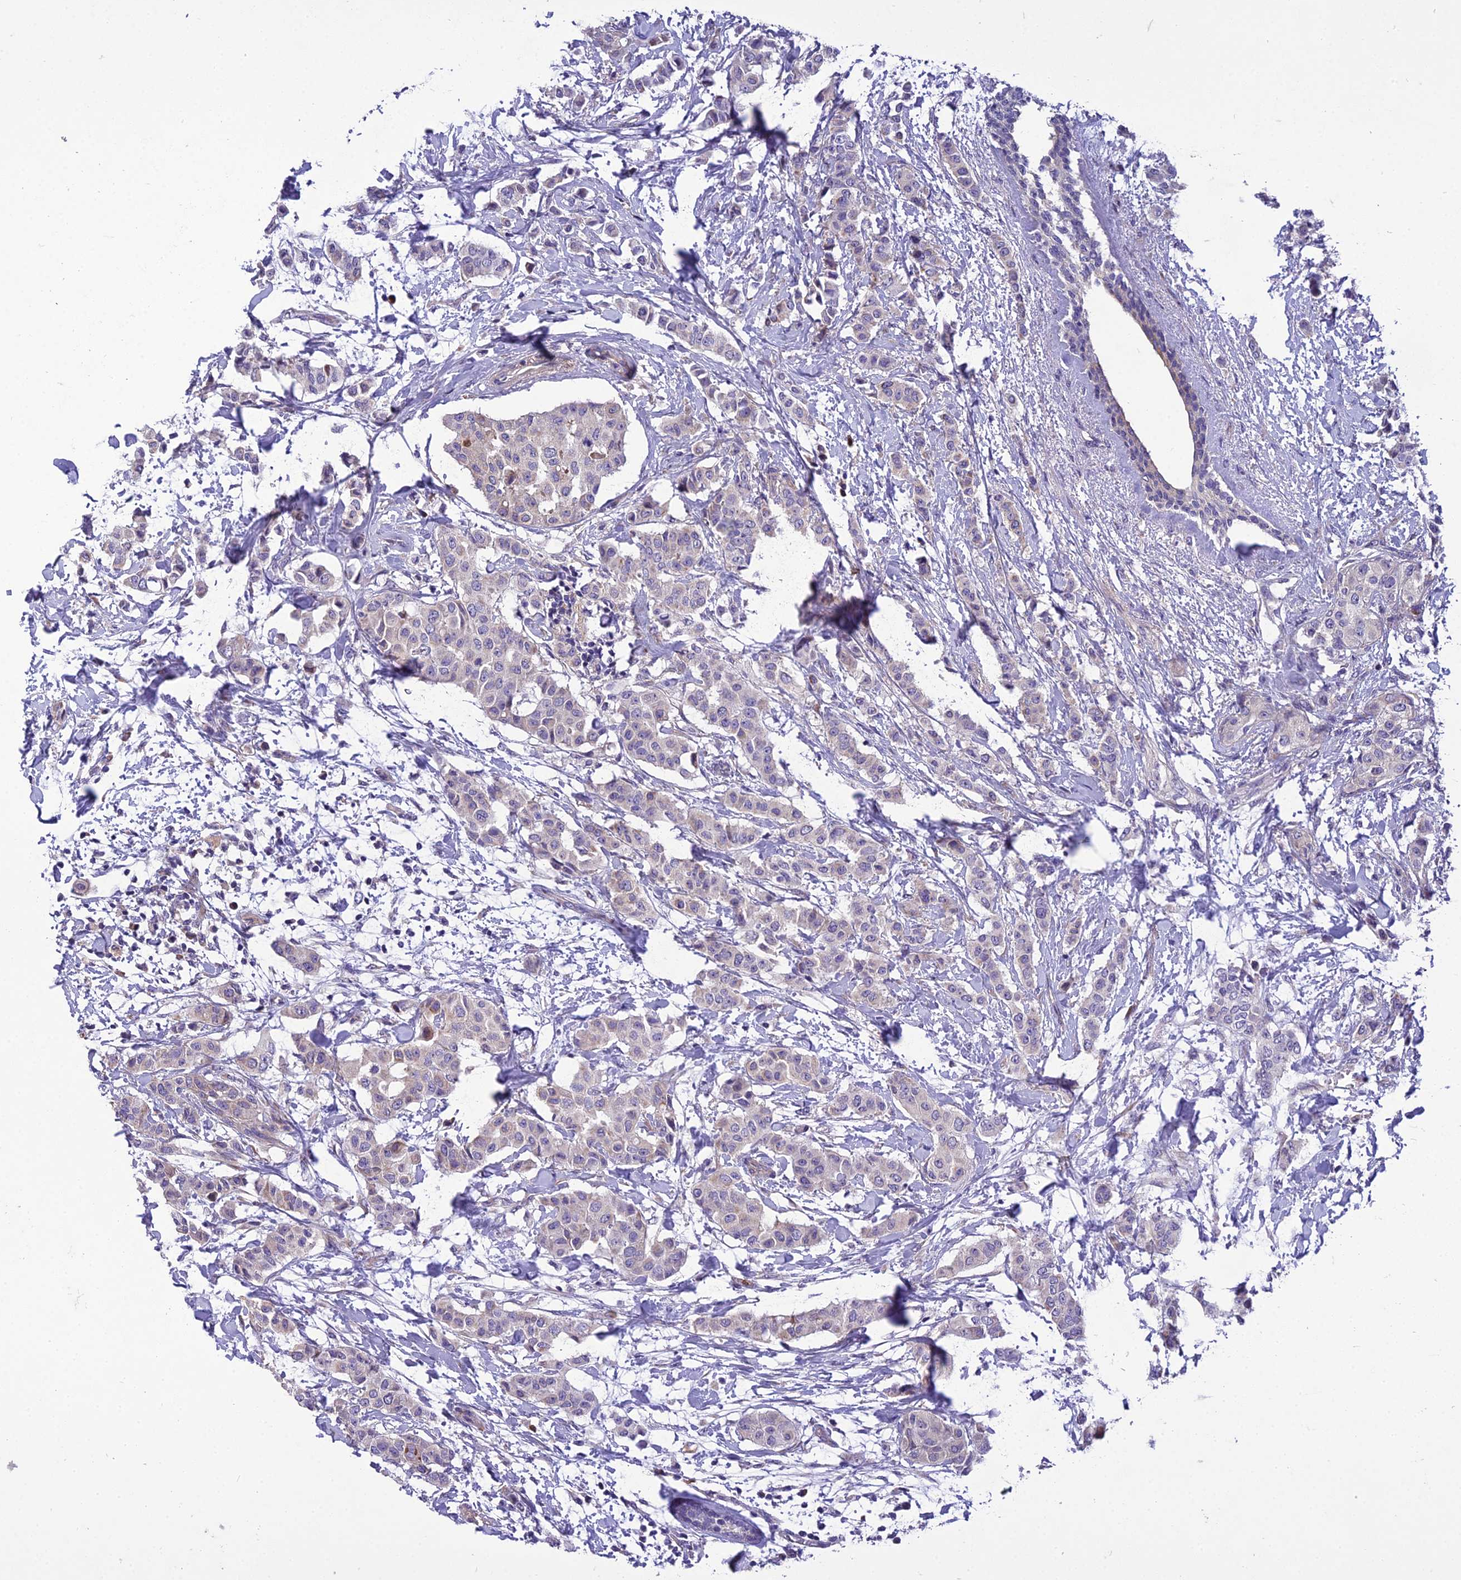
{"staining": {"intensity": "negative", "quantity": "none", "location": "none"}, "tissue": "breast cancer", "cell_type": "Tumor cells", "image_type": "cancer", "snomed": [{"axis": "morphology", "description": "Duct carcinoma"}, {"axis": "topography", "description": "Breast"}], "caption": "Histopathology image shows no significant protein staining in tumor cells of breast cancer (invasive ductal carcinoma). Brightfield microscopy of IHC stained with DAB (brown) and hematoxylin (blue), captured at high magnification.", "gene": "ADIPOR2", "patient": {"sex": "female", "age": 40}}